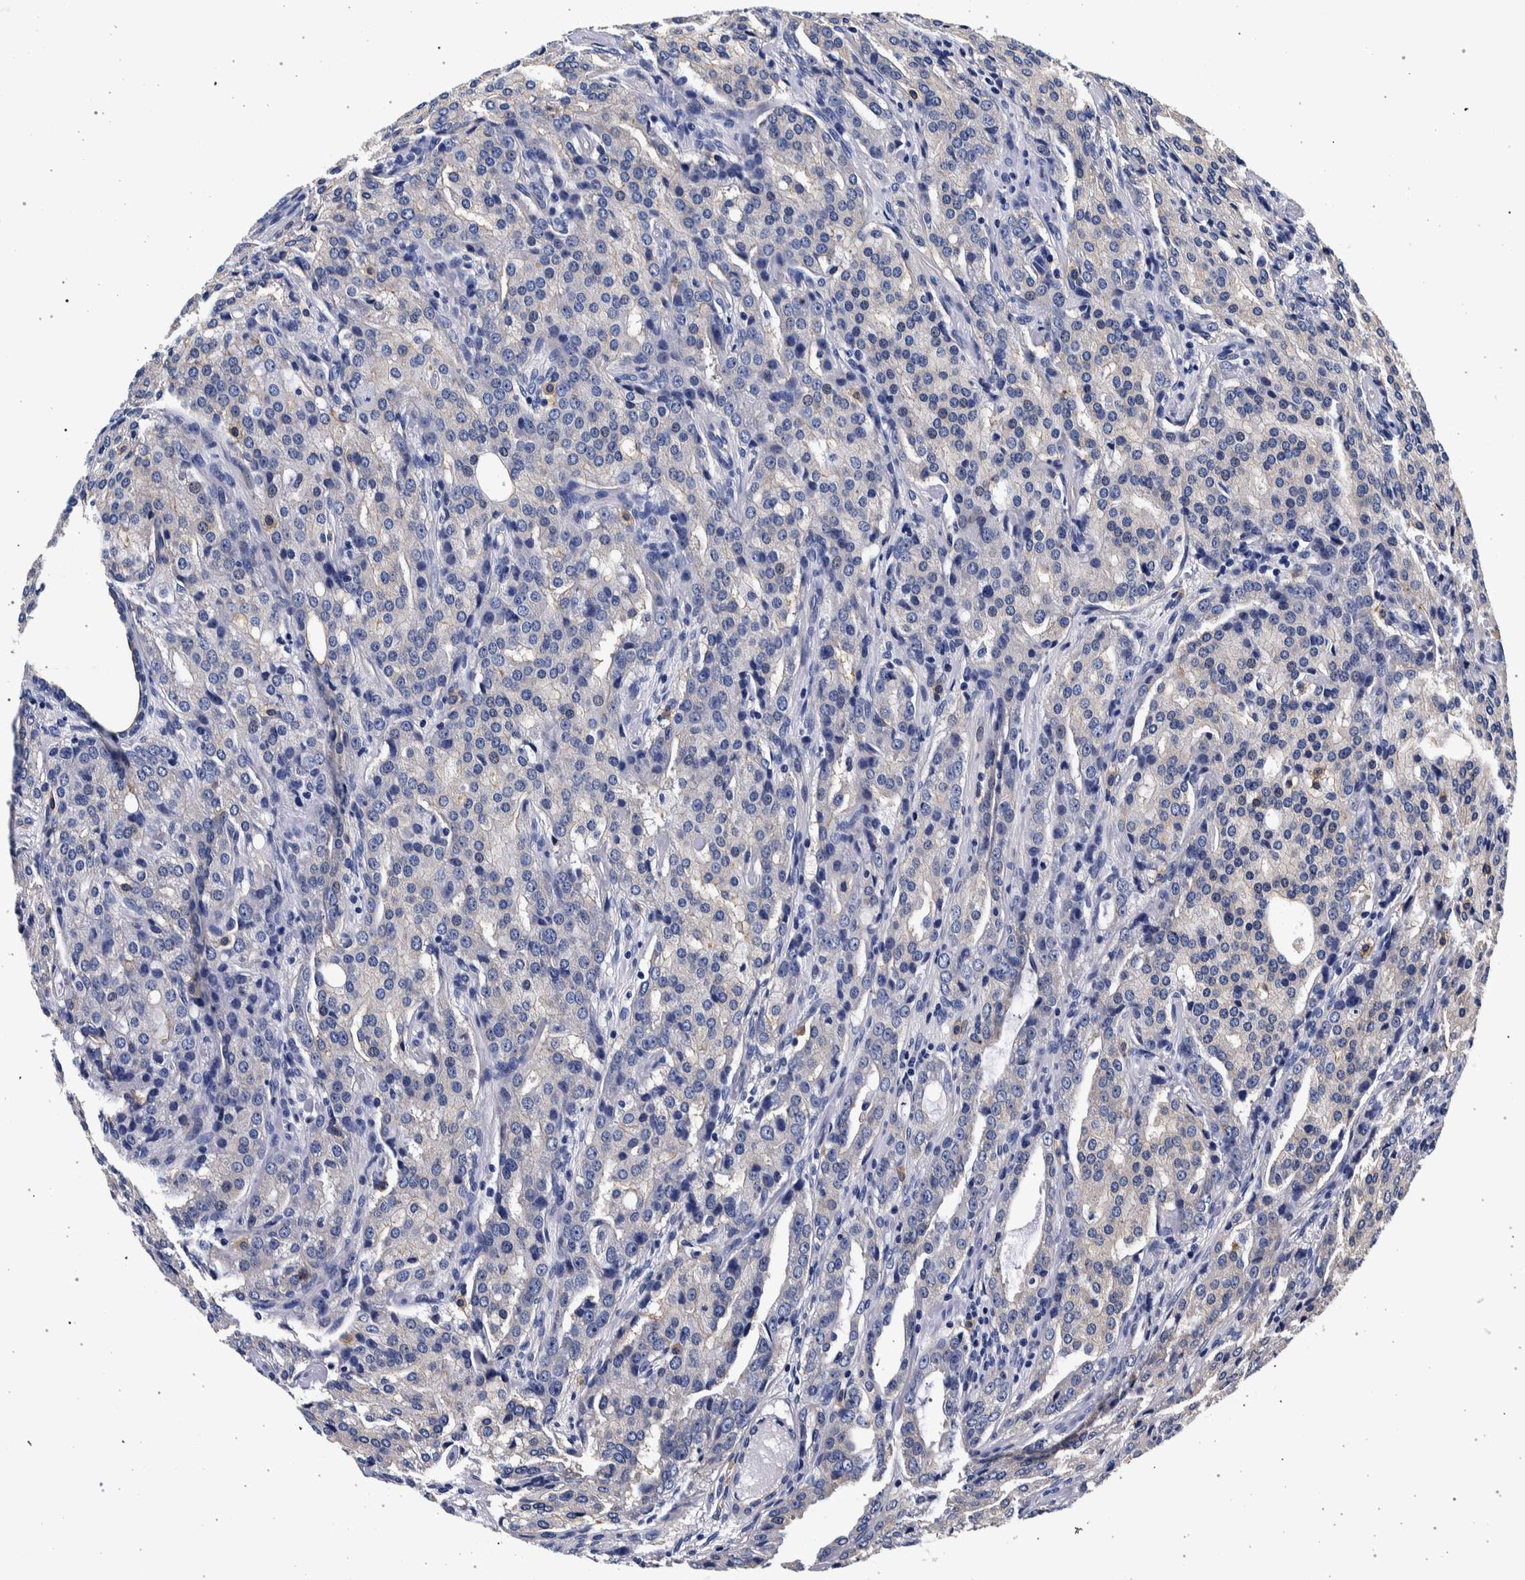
{"staining": {"intensity": "negative", "quantity": "none", "location": "none"}, "tissue": "prostate cancer", "cell_type": "Tumor cells", "image_type": "cancer", "snomed": [{"axis": "morphology", "description": "Adenocarcinoma, High grade"}, {"axis": "topography", "description": "Prostate"}], "caption": "Tumor cells are negative for protein expression in human adenocarcinoma (high-grade) (prostate).", "gene": "NIBAN2", "patient": {"sex": "male", "age": 72}}